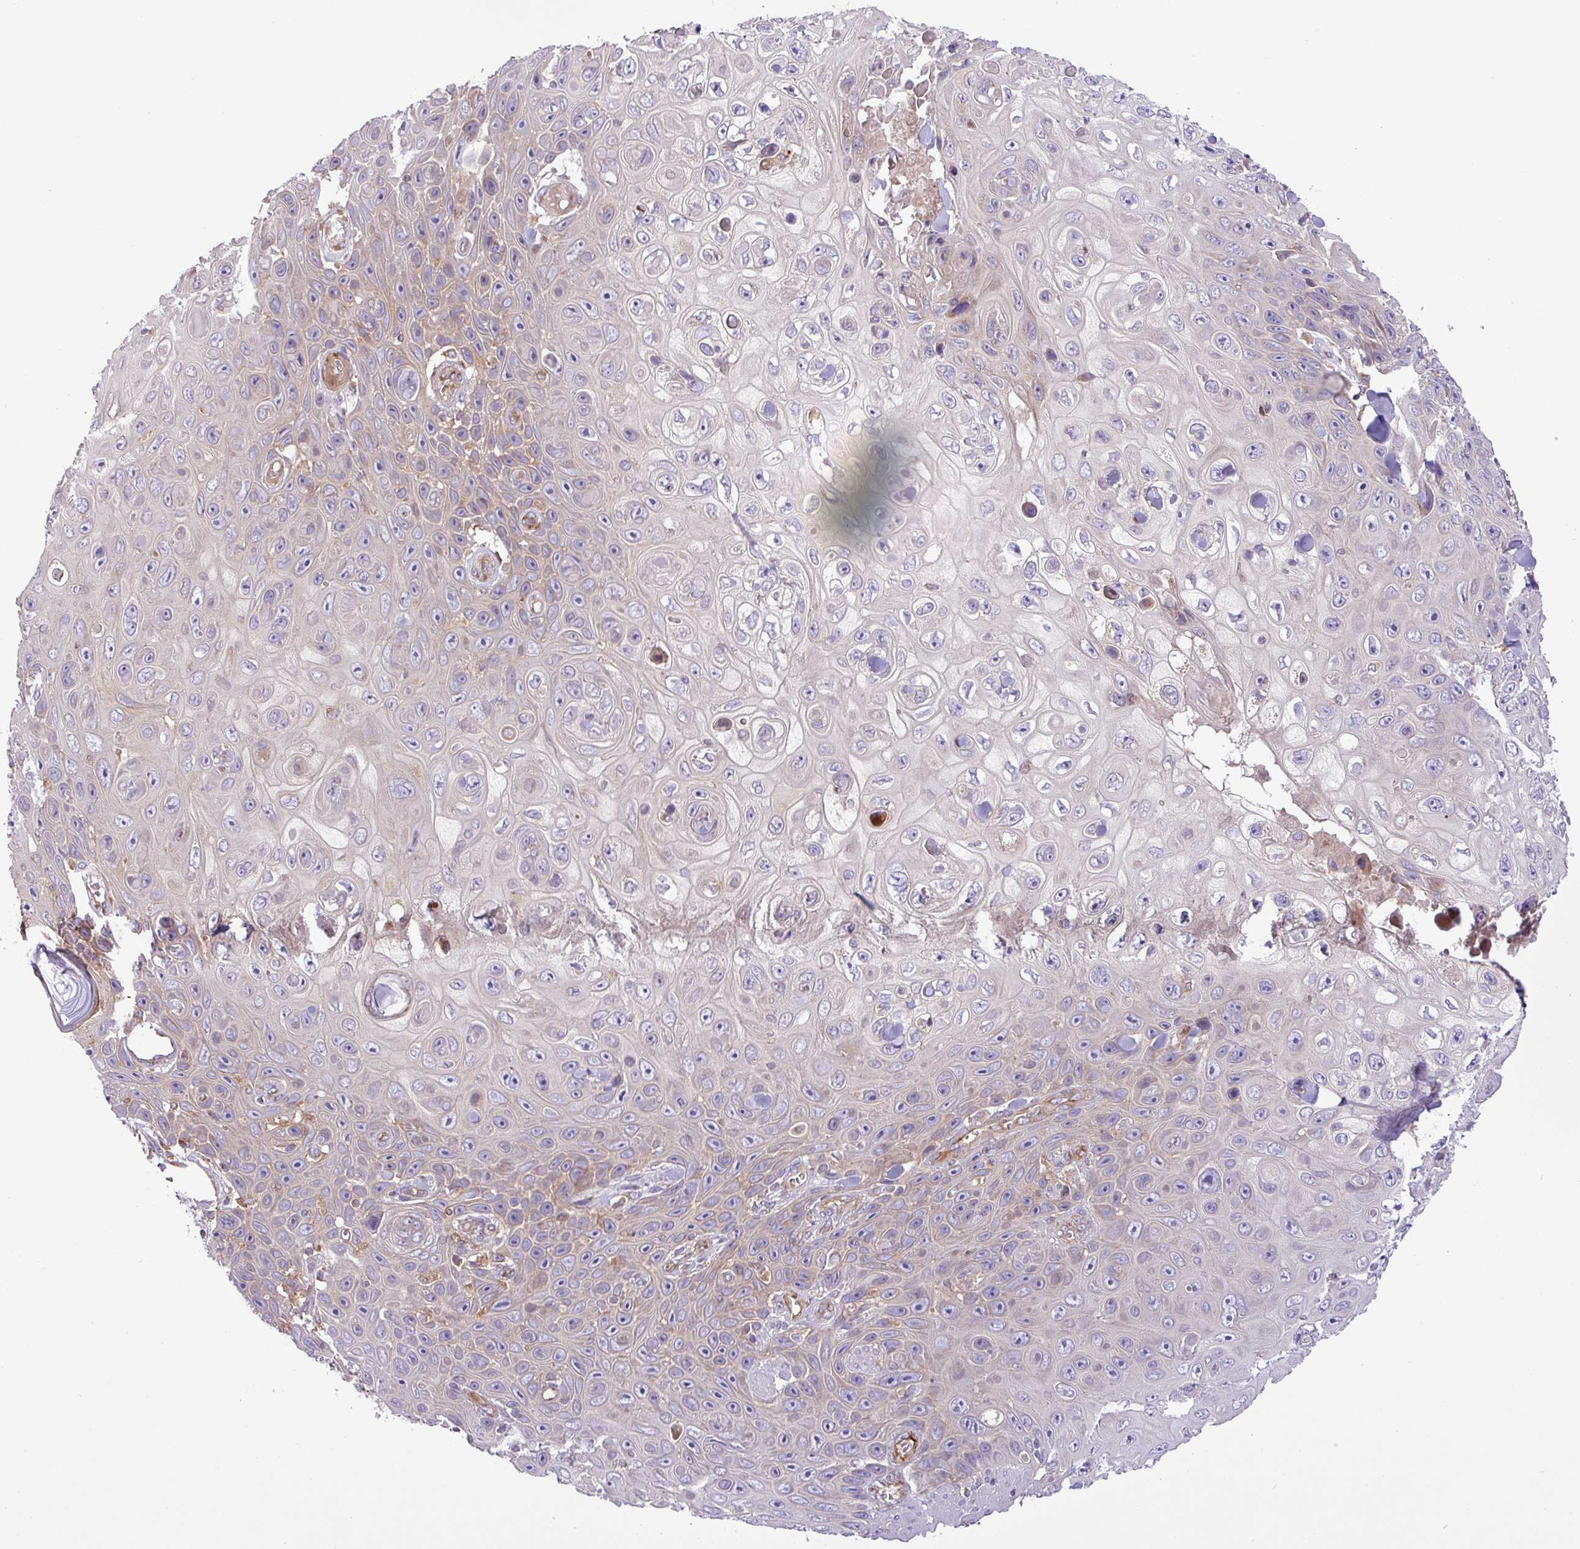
{"staining": {"intensity": "negative", "quantity": "none", "location": "none"}, "tissue": "skin cancer", "cell_type": "Tumor cells", "image_type": "cancer", "snomed": [{"axis": "morphology", "description": "Squamous cell carcinoma, NOS"}, {"axis": "topography", "description": "Skin"}], "caption": "This is an immunohistochemistry (IHC) photomicrograph of human squamous cell carcinoma (skin). There is no positivity in tumor cells.", "gene": "RAB19", "patient": {"sex": "male", "age": 82}}